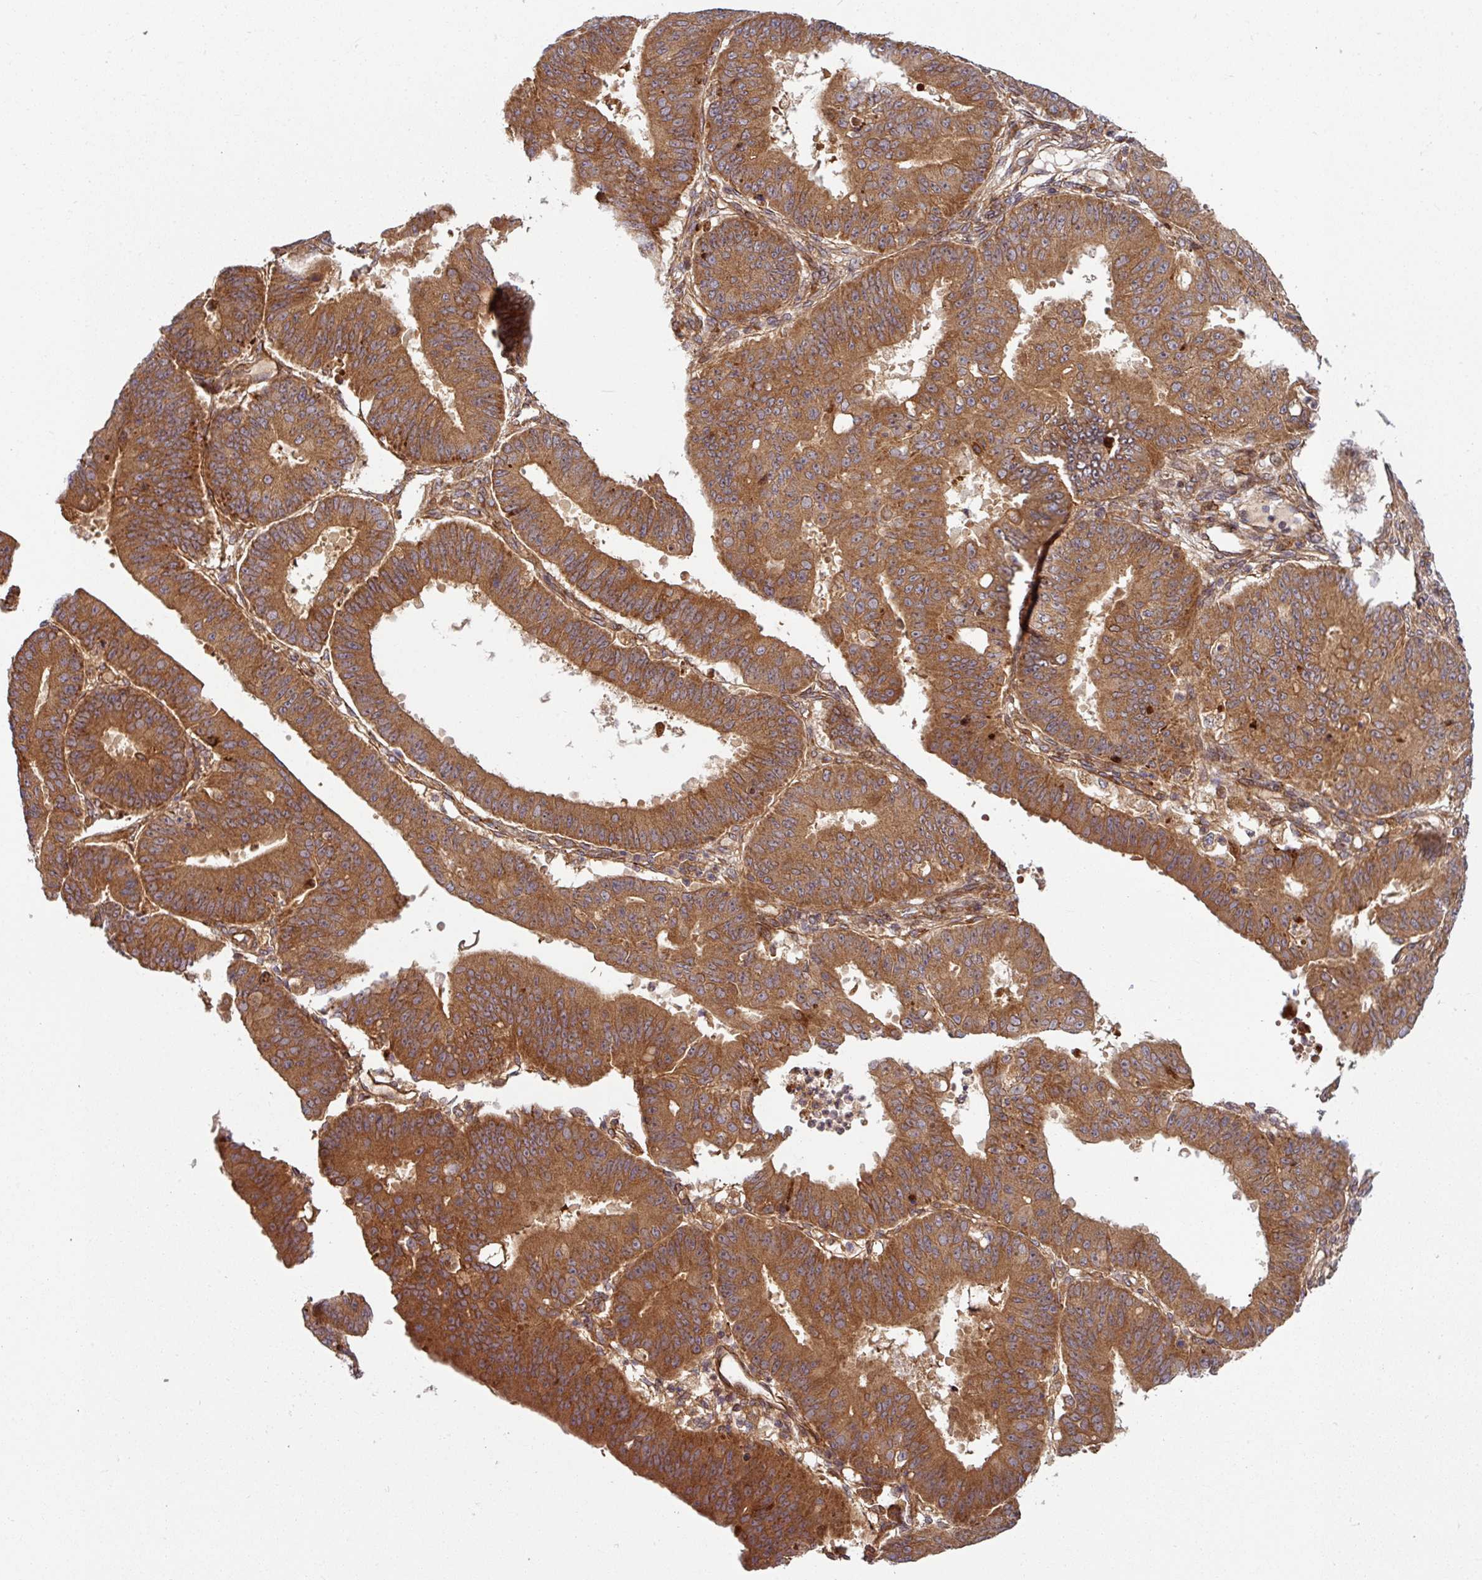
{"staining": {"intensity": "strong", "quantity": ">75%", "location": "cytoplasmic/membranous"}, "tissue": "ovarian cancer", "cell_type": "Tumor cells", "image_type": "cancer", "snomed": [{"axis": "morphology", "description": "Carcinoma, endometroid"}, {"axis": "topography", "description": "Appendix"}, {"axis": "topography", "description": "Ovary"}], "caption": "Endometroid carcinoma (ovarian) stained for a protein (brown) demonstrates strong cytoplasmic/membranous positive expression in approximately >75% of tumor cells.", "gene": "RAB5A", "patient": {"sex": "female", "age": 42}}